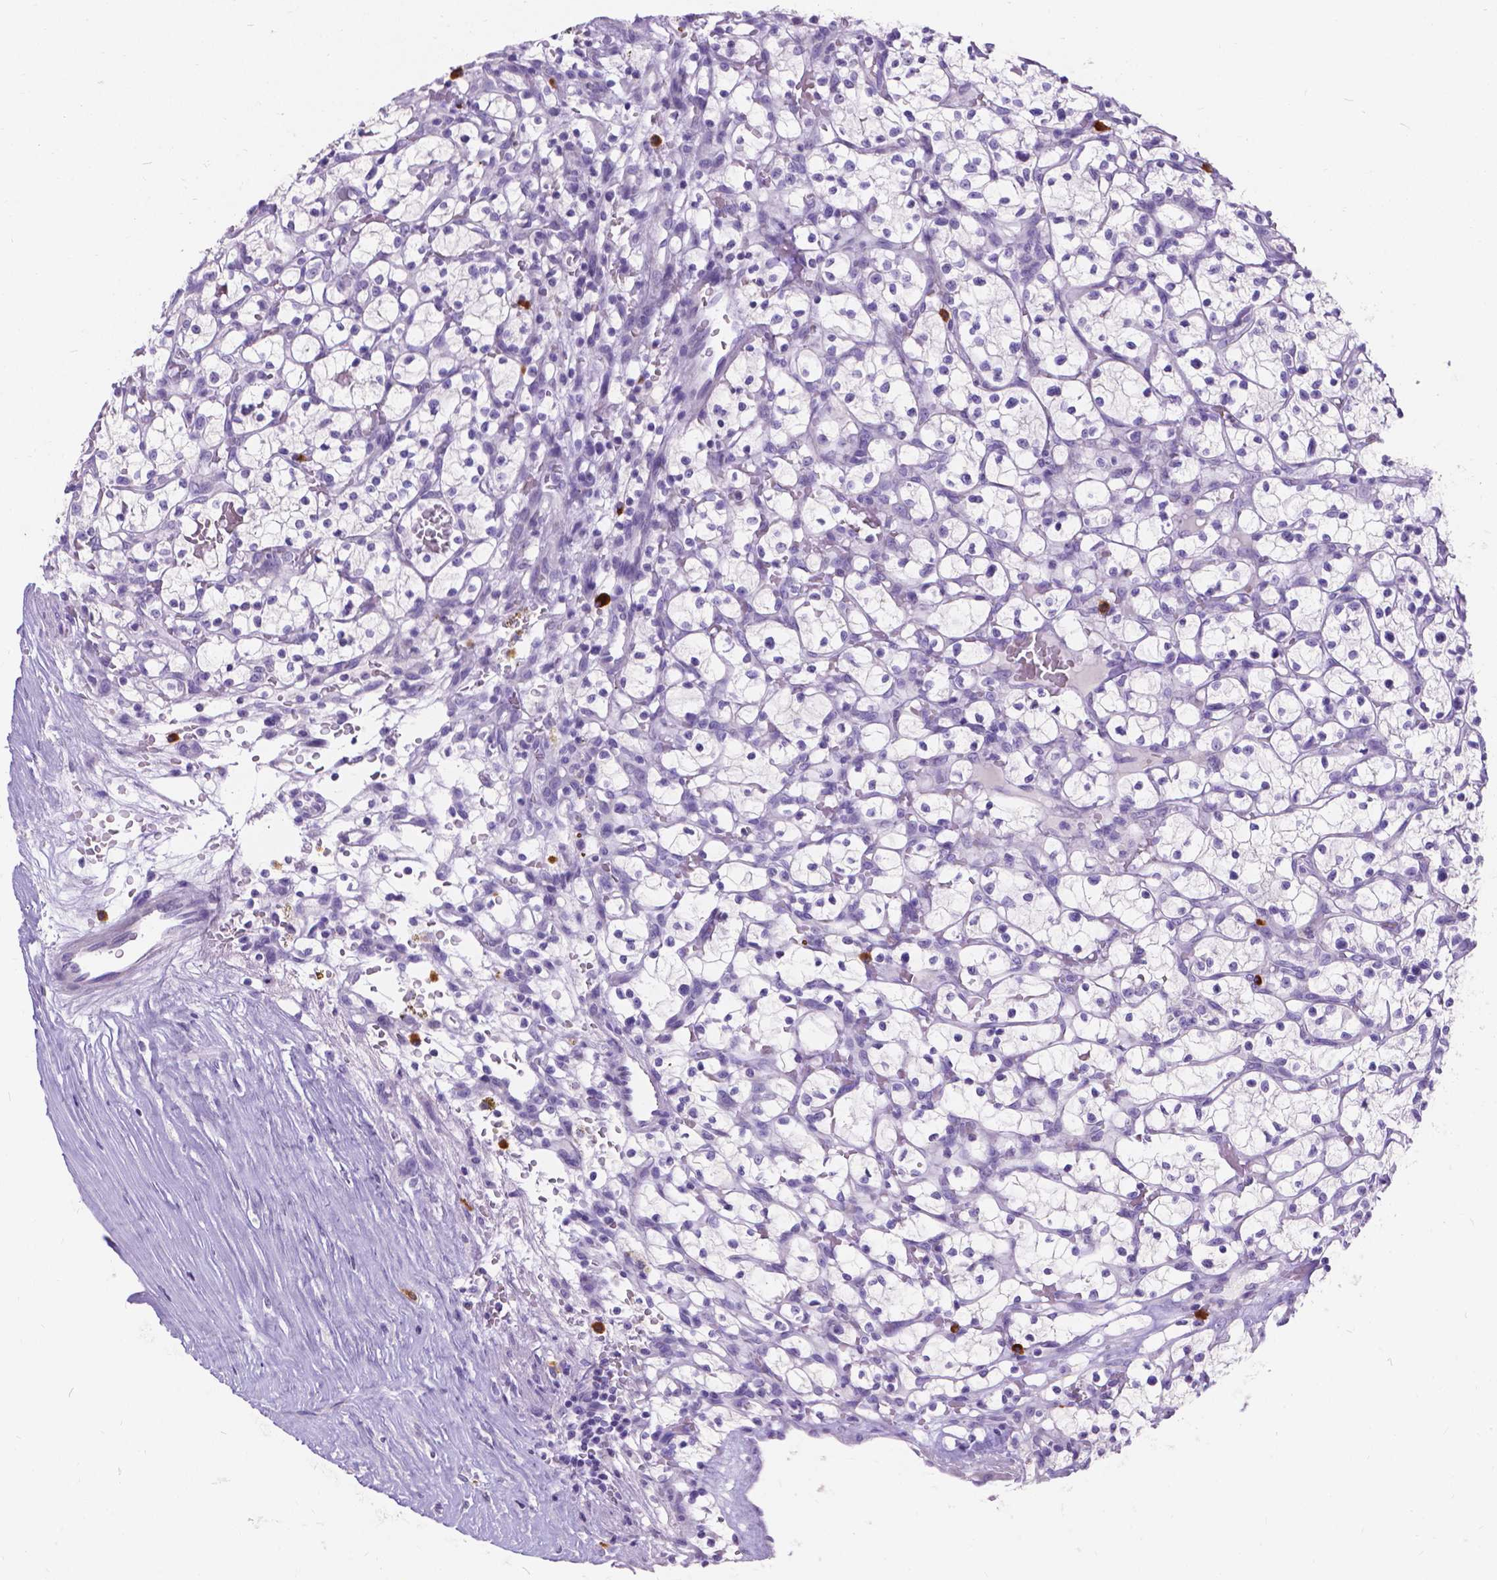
{"staining": {"intensity": "negative", "quantity": "none", "location": "none"}, "tissue": "renal cancer", "cell_type": "Tumor cells", "image_type": "cancer", "snomed": [{"axis": "morphology", "description": "Adenocarcinoma, NOS"}, {"axis": "topography", "description": "Kidney"}], "caption": "Tumor cells are negative for protein expression in human renal cancer (adenocarcinoma).", "gene": "GNRHR", "patient": {"sex": "female", "age": 64}}